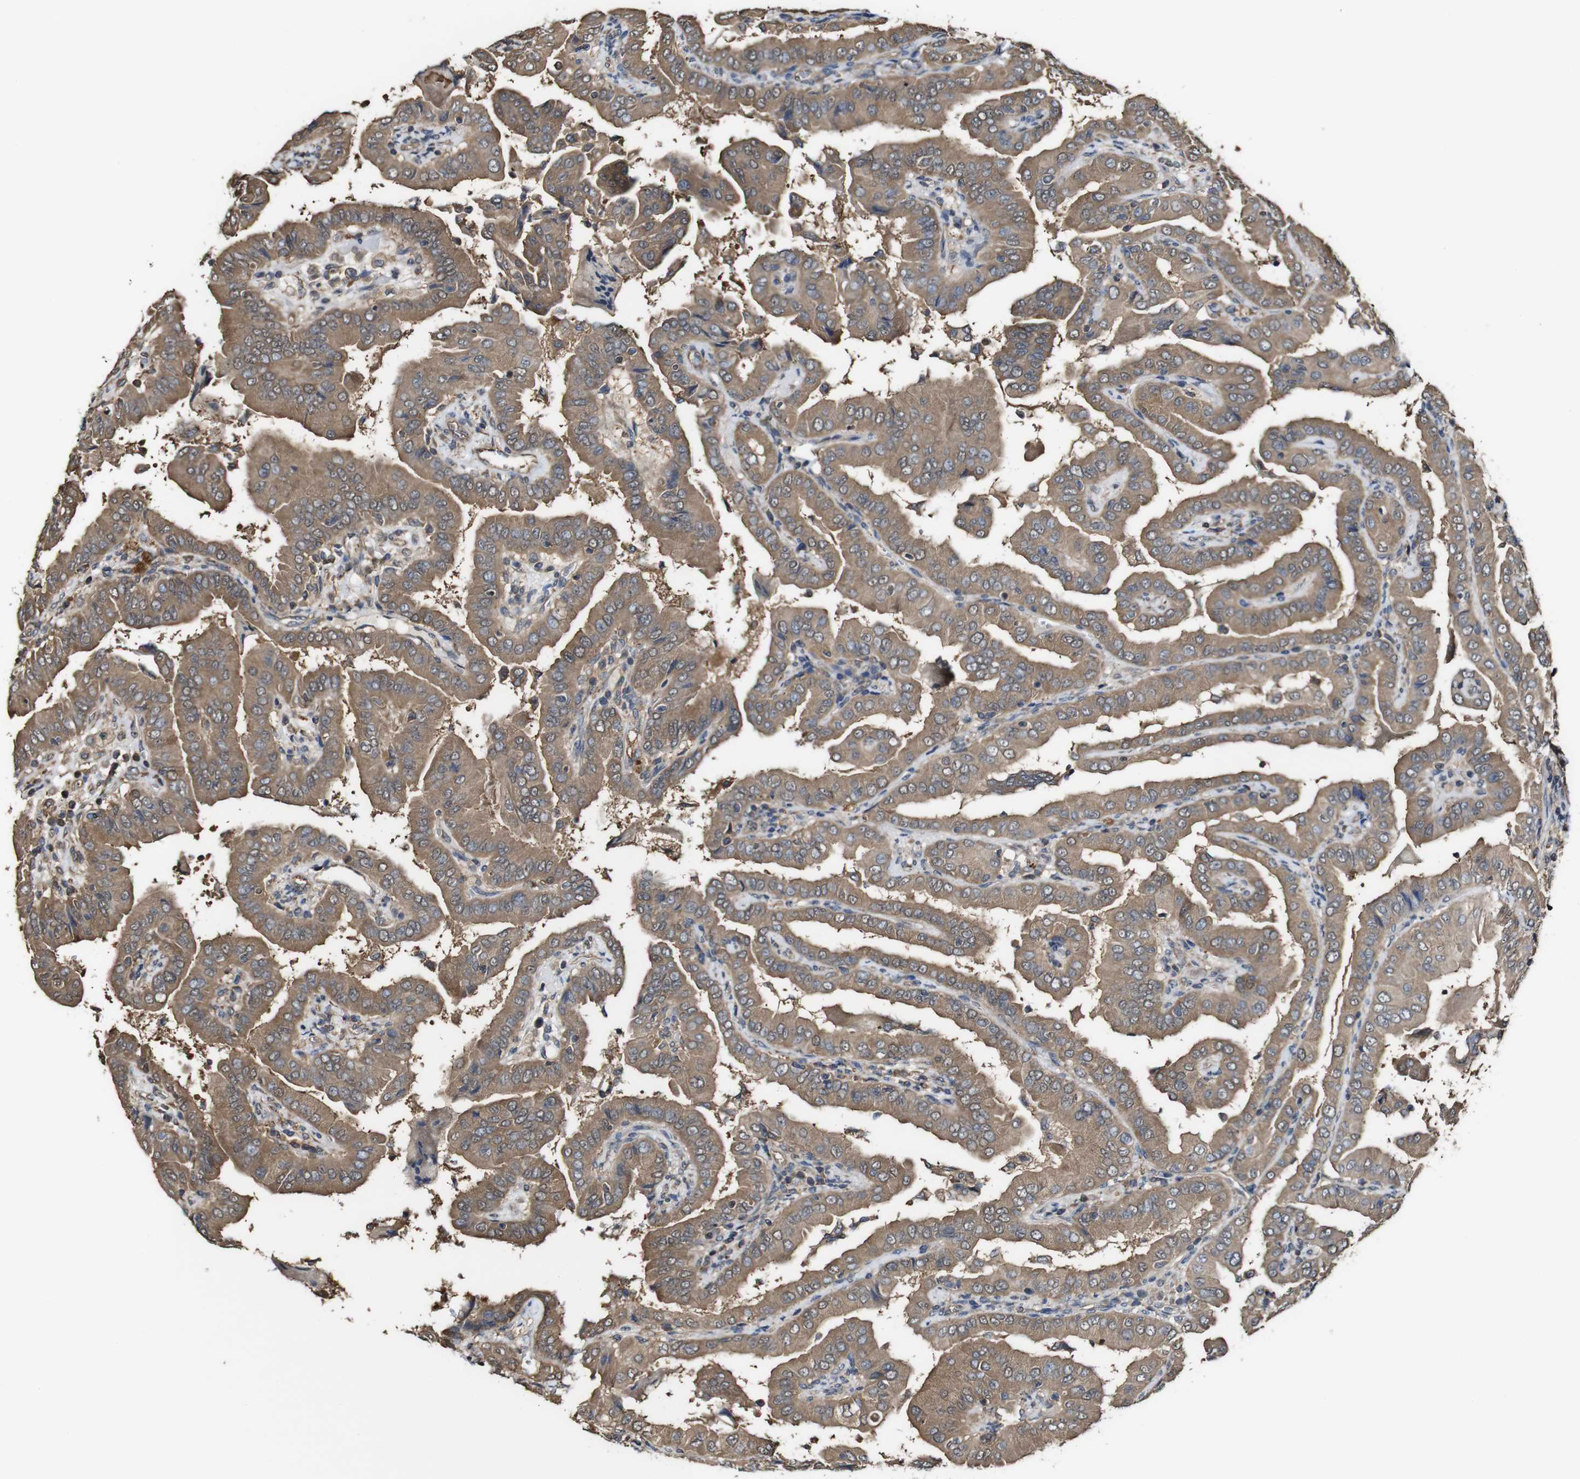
{"staining": {"intensity": "moderate", "quantity": ">75%", "location": "cytoplasmic/membranous"}, "tissue": "thyroid cancer", "cell_type": "Tumor cells", "image_type": "cancer", "snomed": [{"axis": "morphology", "description": "Papillary adenocarcinoma, NOS"}, {"axis": "topography", "description": "Thyroid gland"}], "caption": "There is medium levels of moderate cytoplasmic/membranous expression in tumor cells of papillary adenocarcinoma (thyroid), as demonstrated by immunohistochemical staining (brown color).", "gene": "PTPRR", "patient": {"sex": "male", "age": 33}}